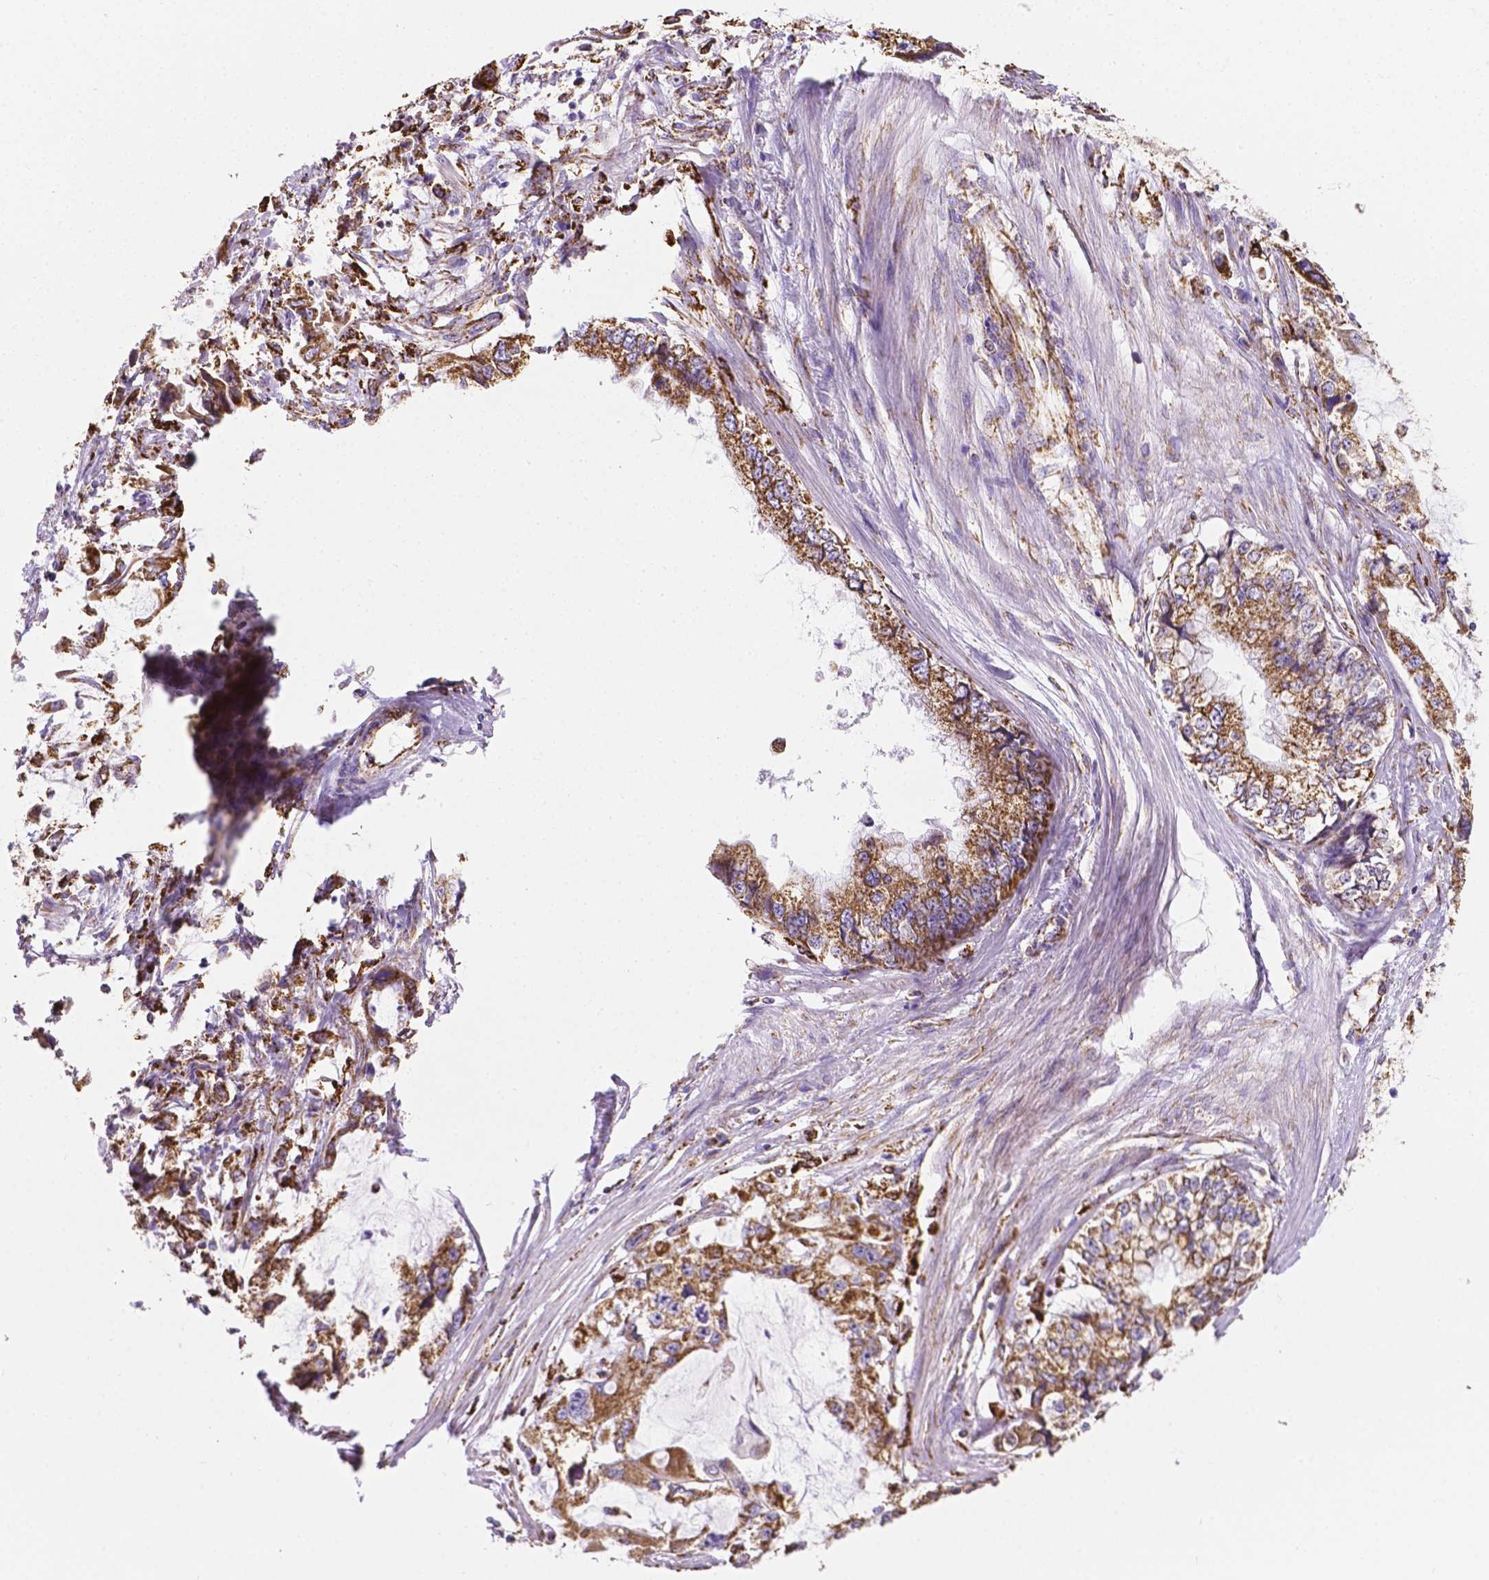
{"staining": {"intensity": "strong", "quantity": ">75%", "location": "cytoplasmic/membranous"}, "tissue": "stomach cancer", "cell_type": "Tumor cells", "image_type": "cancer", "snomed": [{"axis": "morphology", "description": "Adenocarcinoma, NOS"}, {"axis": "topography", "description": "Pancreas"}, {"axis": "topography", "description": "Stomach, upper"}, {"axis": "topography", "description": "Stomach"}], "caption": "Stomach cancer stained with immunohistochemistry (IHC) exhibits strong cytoplasmic/membranous positivity in about >75% of tumor cells. The staining was performed using DAB to visualize the protein expression in brown, while the nuclei were stained in blue with hematoxylin (Magnification: 20x).", "gene": "RMDN3", "patient": {"sex": "male", "age": 77}}